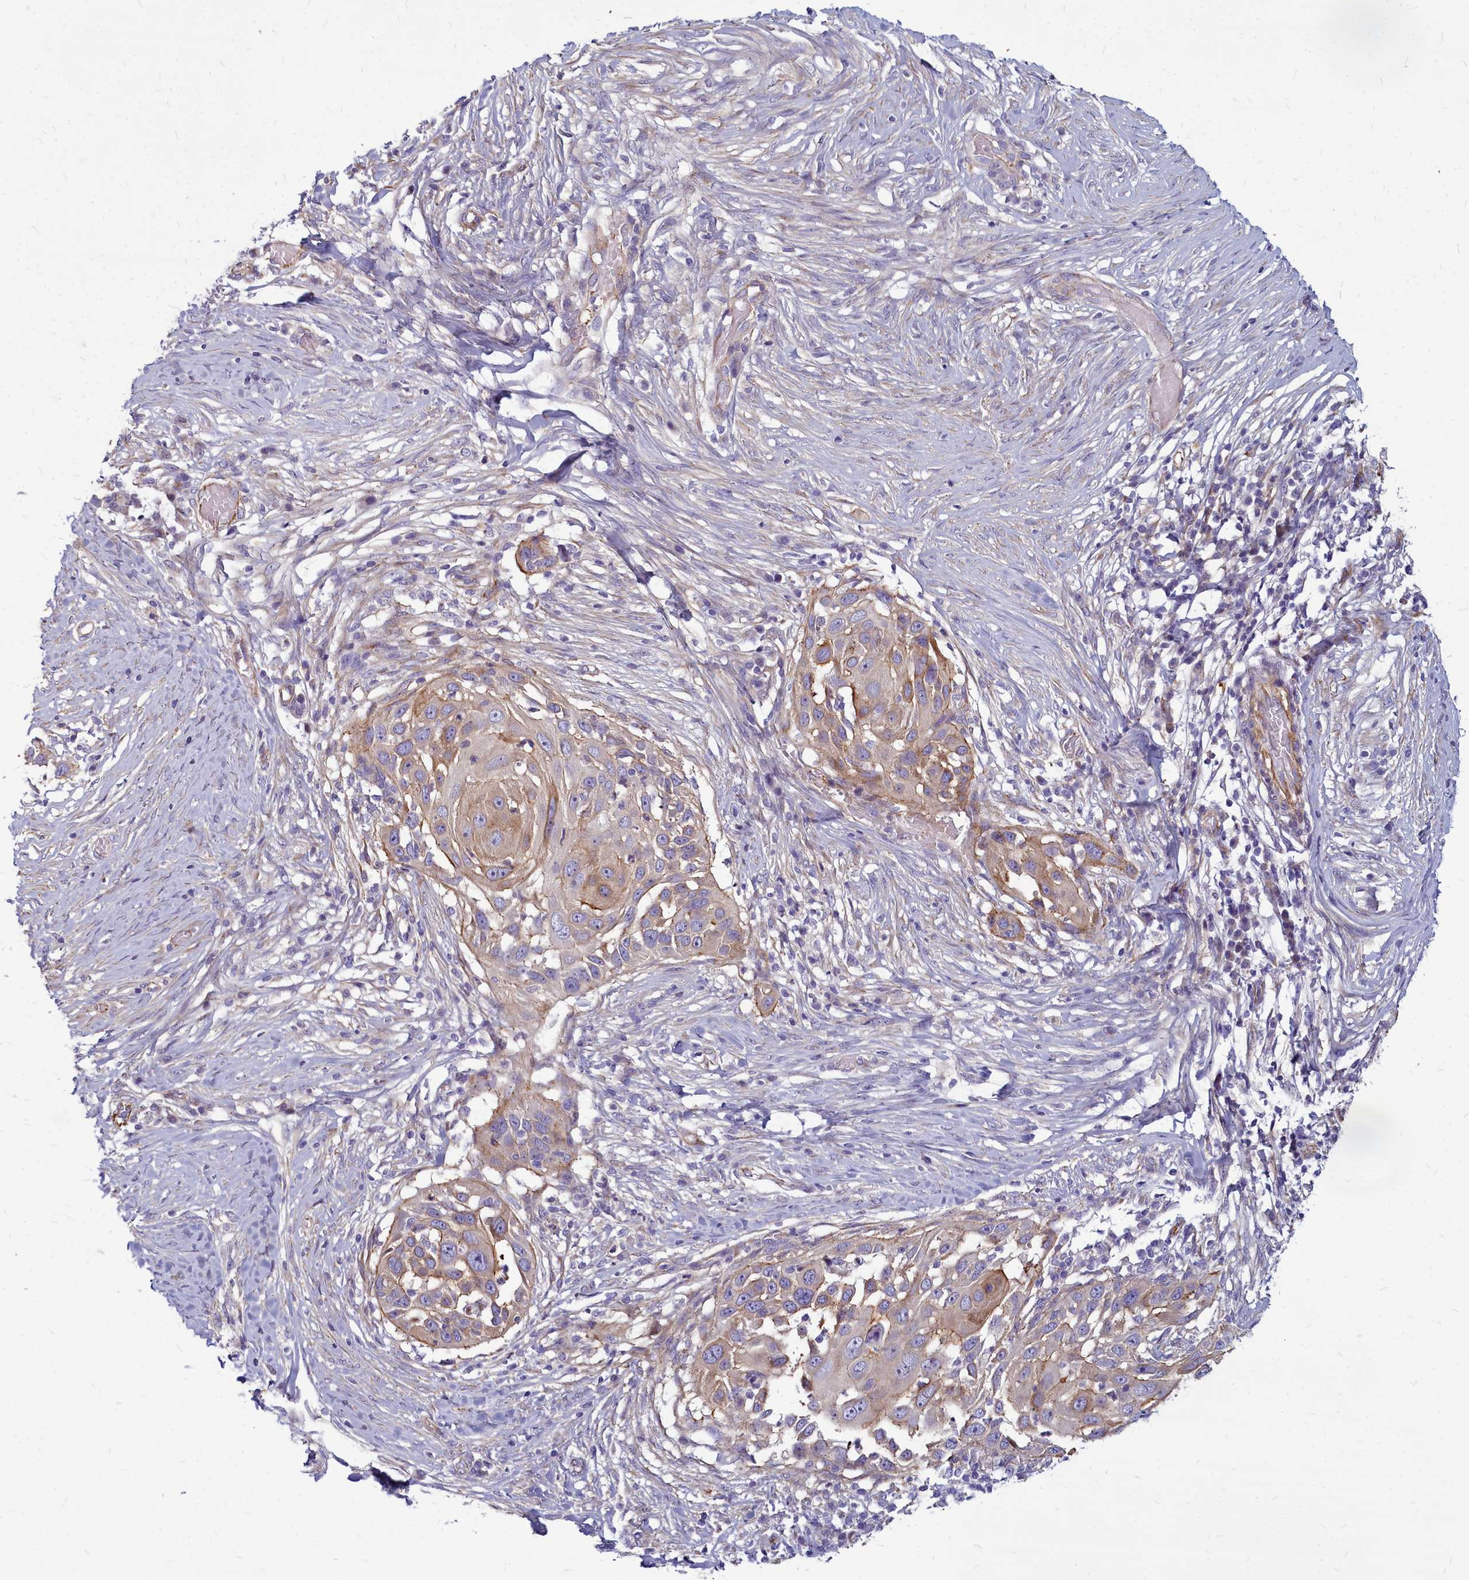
{"staining": {"intensity": "moderate", "quantity": "<25%", "location": "cytoplasmic/membranous"}, "tissue": "skin cancer", "cell_type": "Tumor cells", "image_type": "cancer", "snomed": [{"axis": "morphology", "description": "Squamous cell carcinoma, NOS"}, {"axis": "topography", "description": "Skin"}], "caption": "An immunohistochemistry histopathology image of neoplastic tissue is shown. Protein staining in brown highlights moderate cytoplasmic/membranous positivity in skin cancer (squamous cell carcinoma) within tumor cells. (DAB IHC with brightfield microscopy, high magnification).", "gene": "TTC5", "patient": {"sex": "female", "age": 44}}